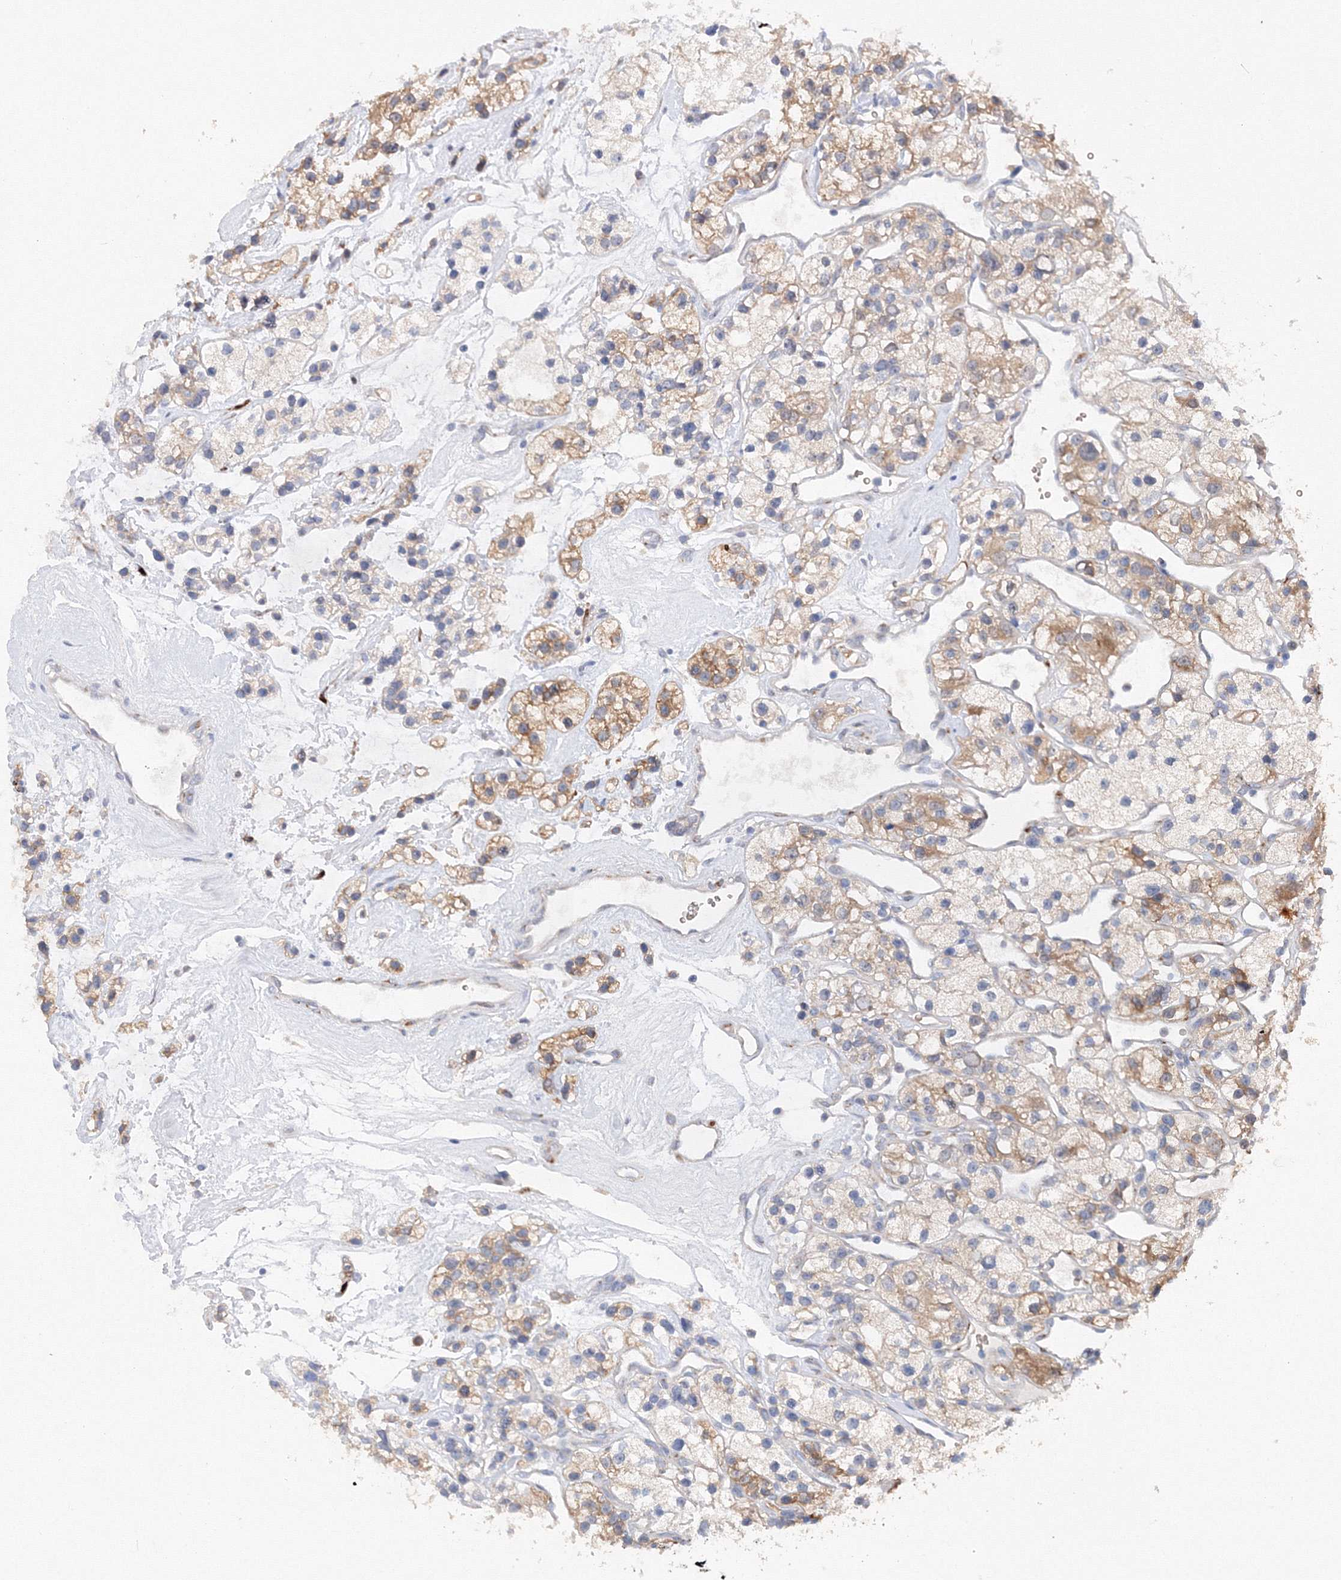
{"staining": {"intensity": "moderate", "quantity": "25%-75%", "location": "cytoplasmic/membranous"}, "tissue": "renal cancer", "cell_type": "Tumor cells", "image_type": "cancer", "snomed": [{"axis": "morphology", "description": "Adenocarcinoma, NOS"}, {"axis": "topography", "description": "Kidney"}], "caption": "Immunohistochemical staining of renal cancer (adenocarcinoma) exhibits moderate cytoplasmic/membranous protein staining in about 25%-75% of tumor cells.", "gene": "DIS3L2", "patient": {"sex": "female", "age": 57}}